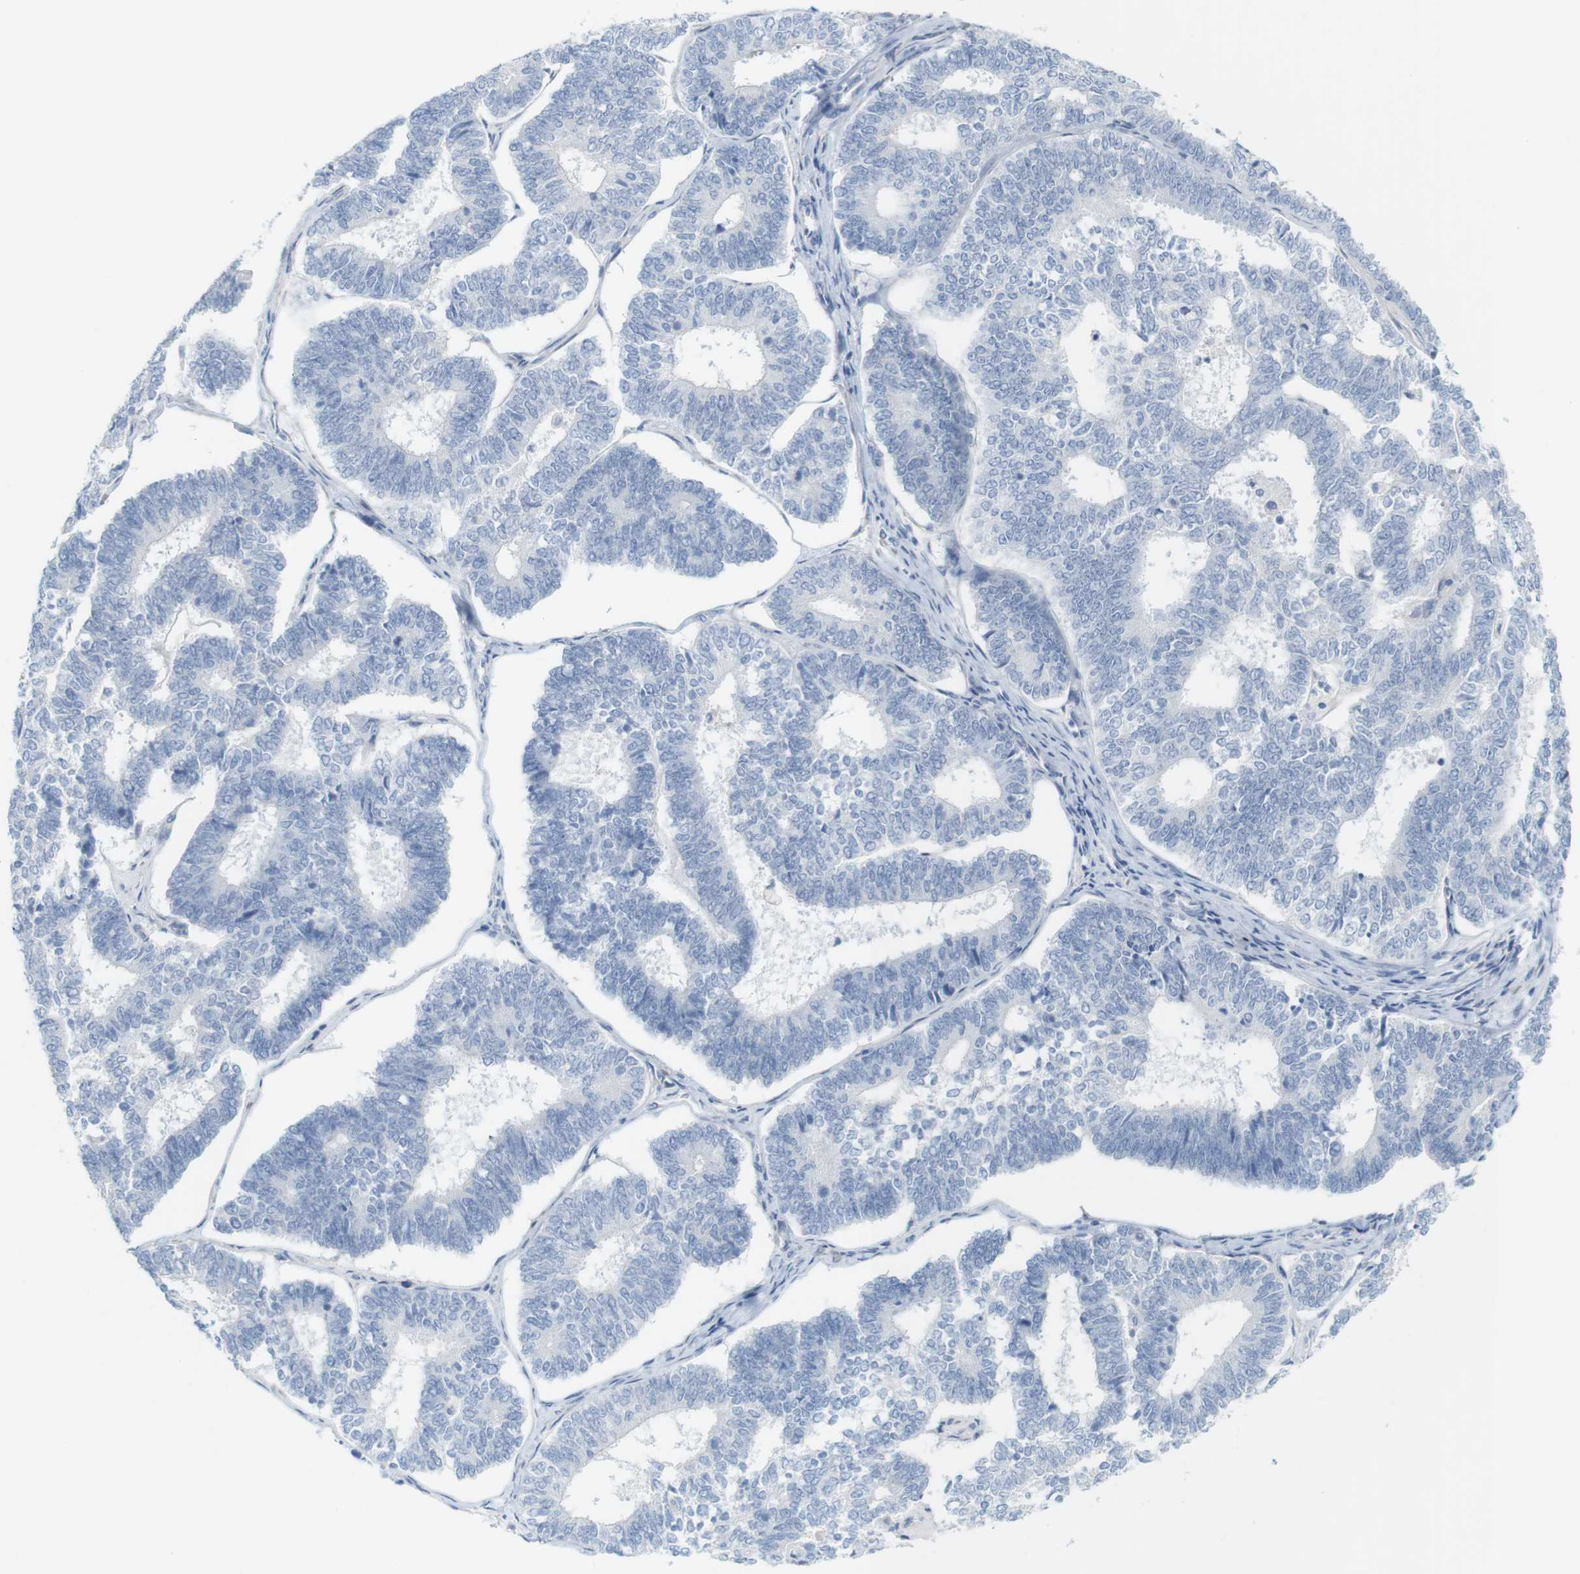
{"staining": {"intensity": "negative", "quantity": "none", "location": "none"}, "tissue": "endometrial cancer", "cell_type": "Tumor cells", "image_type": "cancer", "snomed": [{"axis": "morphology", "description": "Adenocarcinoma, NOS"}, {"axis": "topography", "description": "Endometrium"}], "caption": "High magnification brightfield microscopy of endometrial cancer (adenocarcinoma) stained with DAB (brown) and counterstained with hematoxylin (blue): tumor cells show no significant positivity.", "gene": "RGS9", "patient": {"sex": "female", "age": 70}}